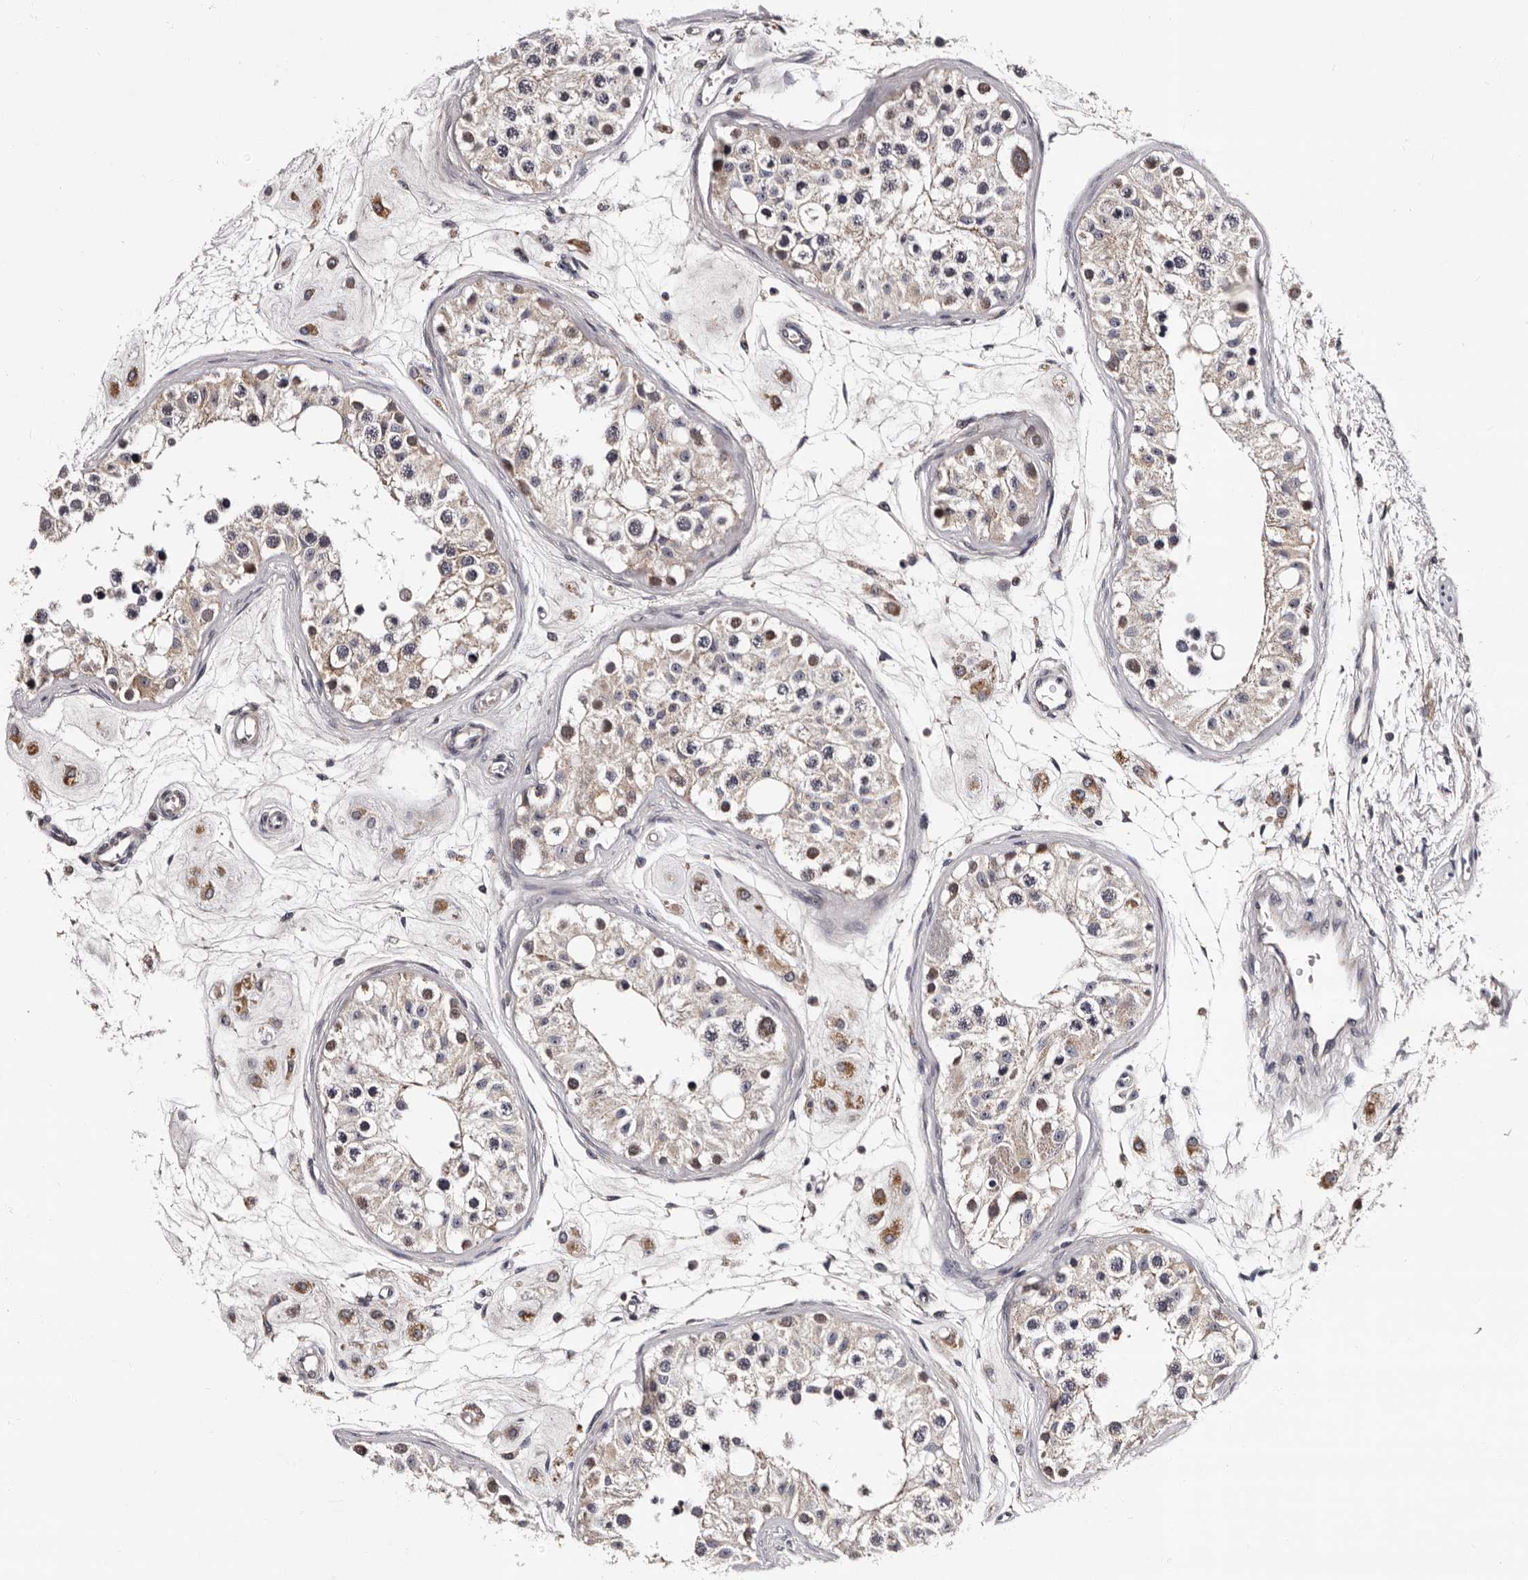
{"staining": {"intensity": "weak", "quantity": "25%-75%", "location": "cytoplasmic/membranous"}, "tissue": "testis", "cell_type": "Cells in seminiferous ducts", "image_type": "normal", "snomed": [{"axis": "morphology", "description": "Normal tissue, NOS"}, {"axis": "morphology", "description": "Adenocarcinoma, metastatic, NOS"}, {"axis": "topography", "description": "Testis"}], "caption": "Immunohistochemical staining of normal testis displays 25%-75% levels of weak cytoplasmic/membranous protein staining in about 25%-75% of cells in seminiferous ducts.", "gene": "TAF4B", "patient": {"sex": "male", "age": 26}}